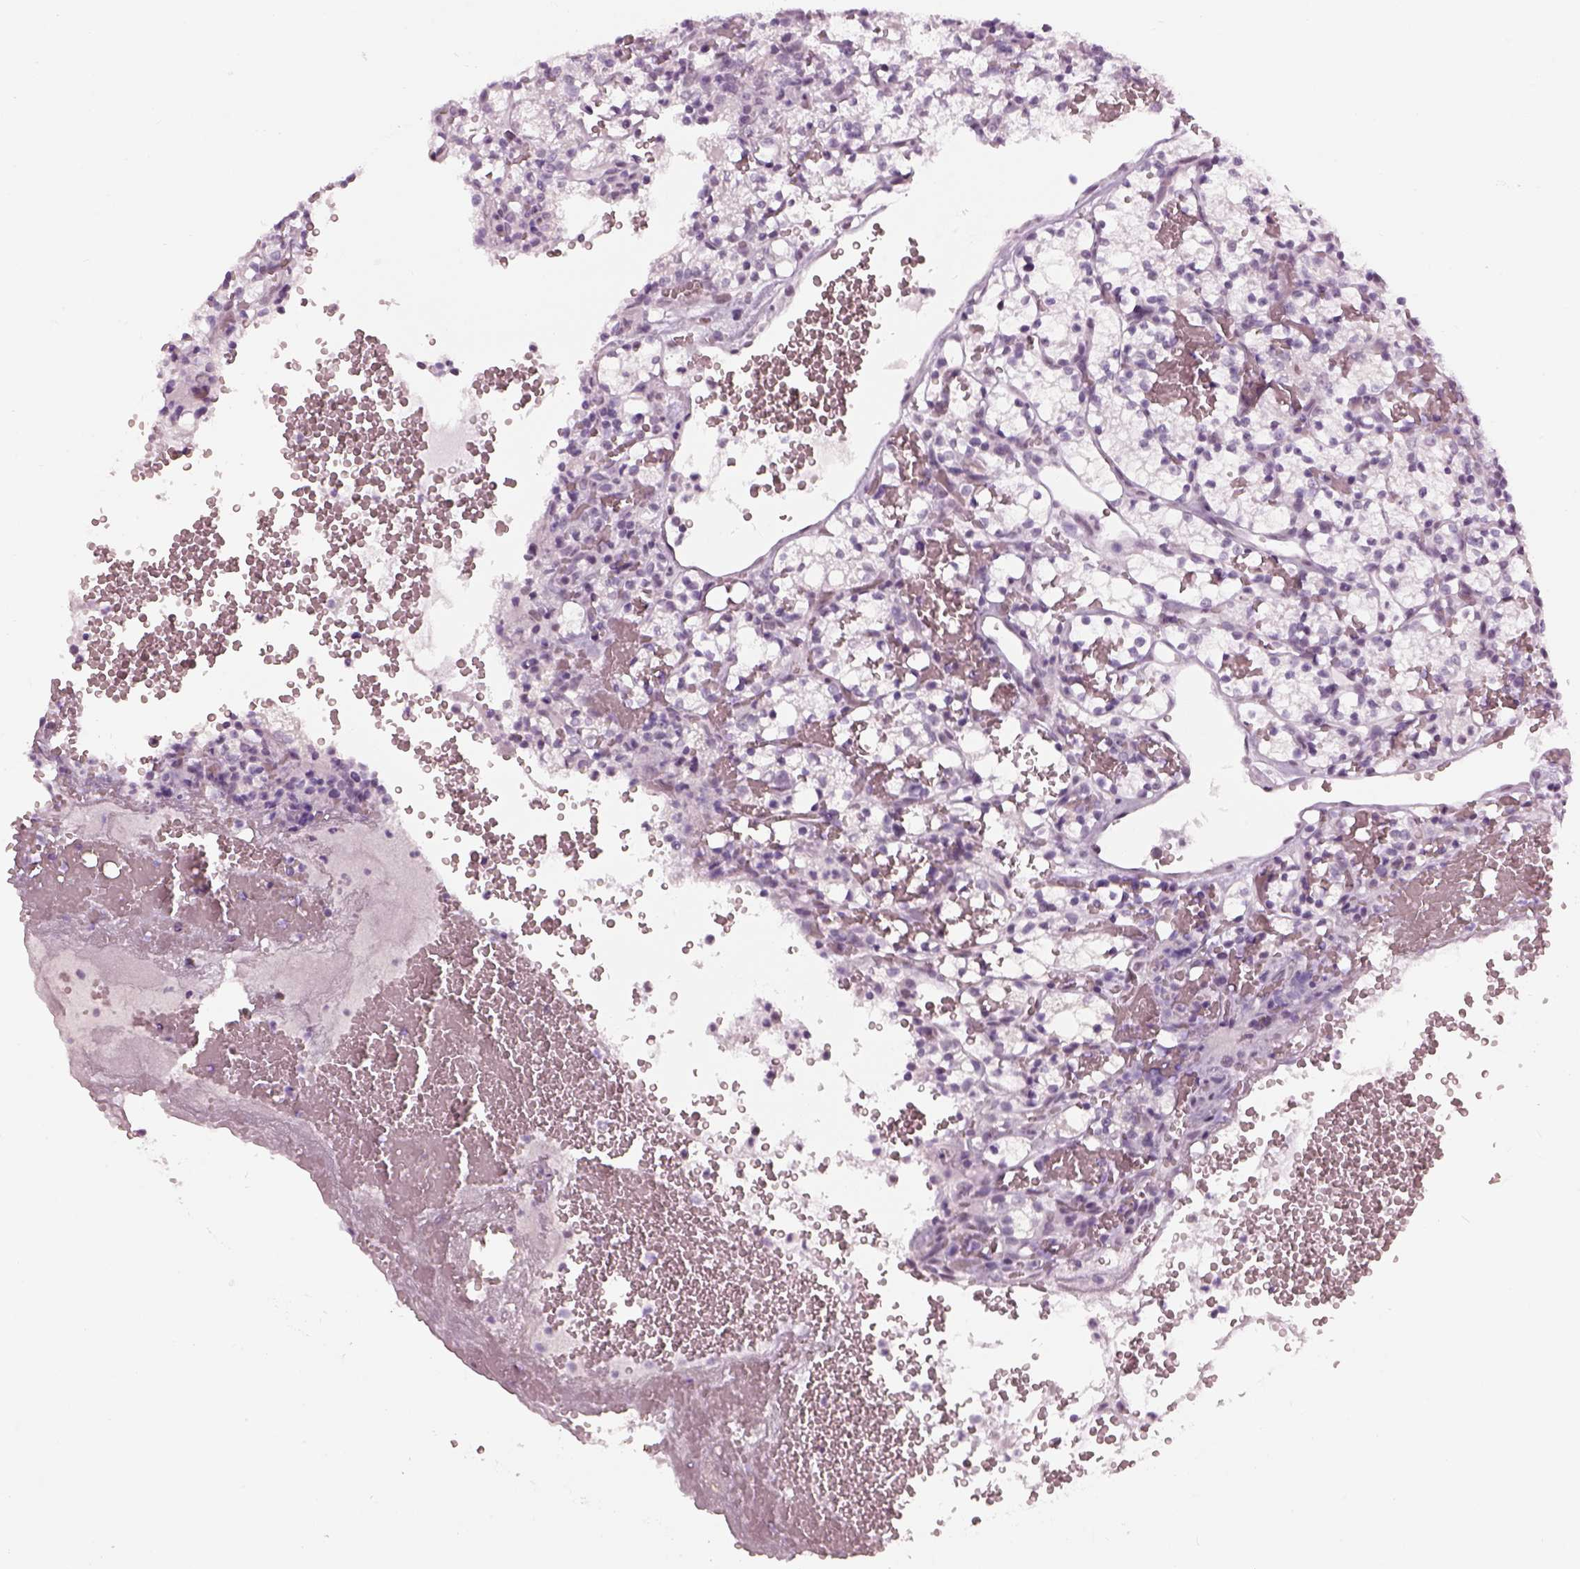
{"staining": {"intensity": "negative", "quantity": "none", "location": "none"}, "tissue": "renal cancer", "cell_type": "Tumor cells", "image_type": "cancer", "snomed": [{"axis": "morphology", "description": "Adenocarcinoma, NOS"}, {"axis": "topography", "description": "Kidney"}], "caption": "This is an immunohistochemistry micrograph of human renal cancer. There is no positivity in tumor cells.", "gene": "KCNG2", "patient": {"sex": "female", "age": 69}}